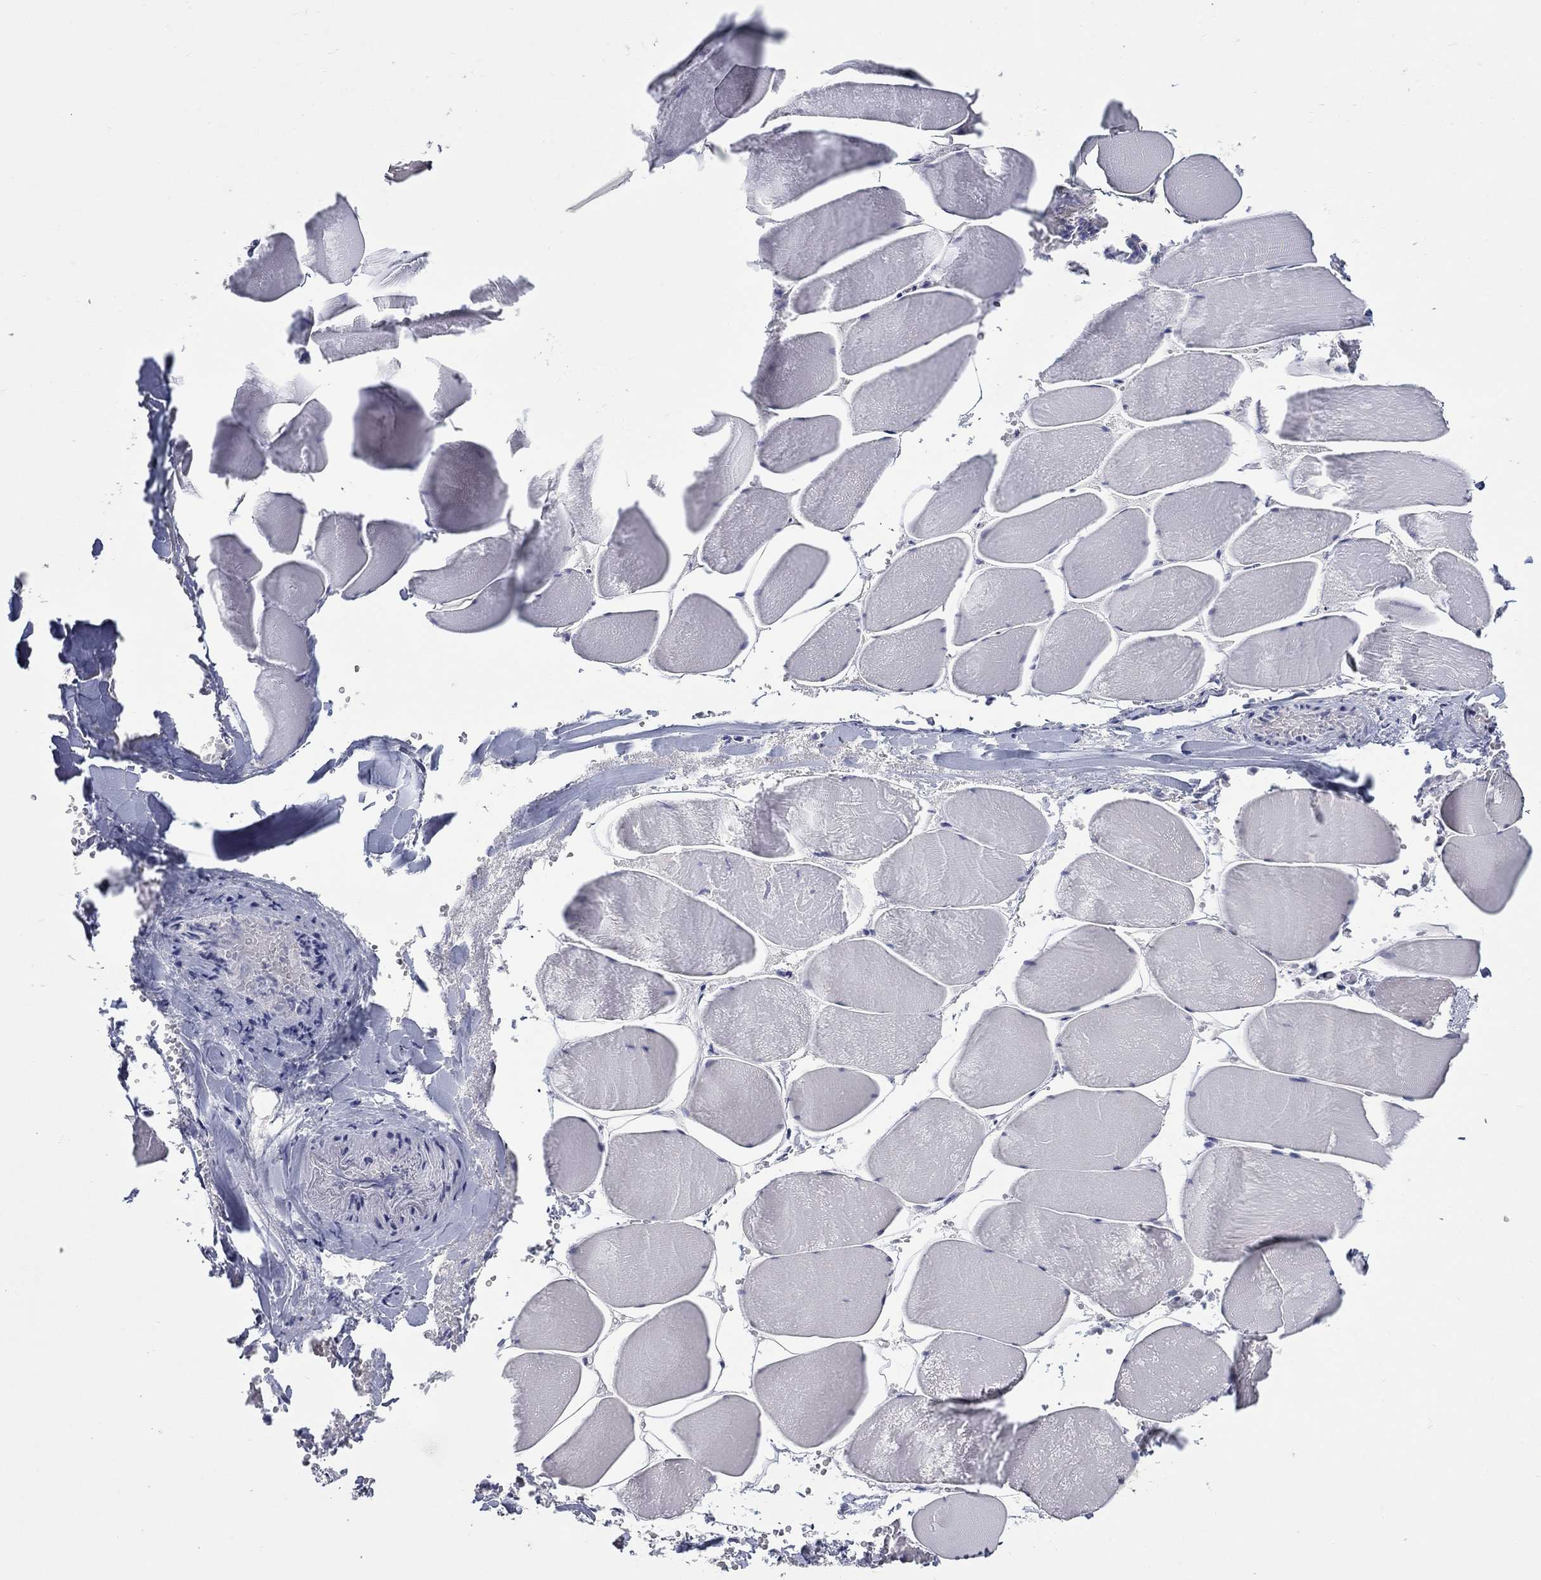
{"staining": {"intensity": "negative", "quantity": "none", "location": "none"}, "tissue": "skeletal muscle", "cell_type": "Myocytes", "image_type": "normal", "snomed": [{"axis": "morphology", "description": "Normal tissue, NOS"}, {"axis": "morphology", "description": "Malignant melanoma, Metastatic site"}, {"axis": "topography", "description": "Skeletal muscle"}], "caption": "A high-resolution micrograph shows immunohistochemistry staining of normal skeletal muscle, which demonstrates no significant expression in myocytes. The staining was performed using DAB to visualize the protein expression in brown, while the nuclei were stained in blue with hematoxylin (Magnification: 20x).", "gene": "ELAVL4", "patient": {"sex": "male", "age": 50}}